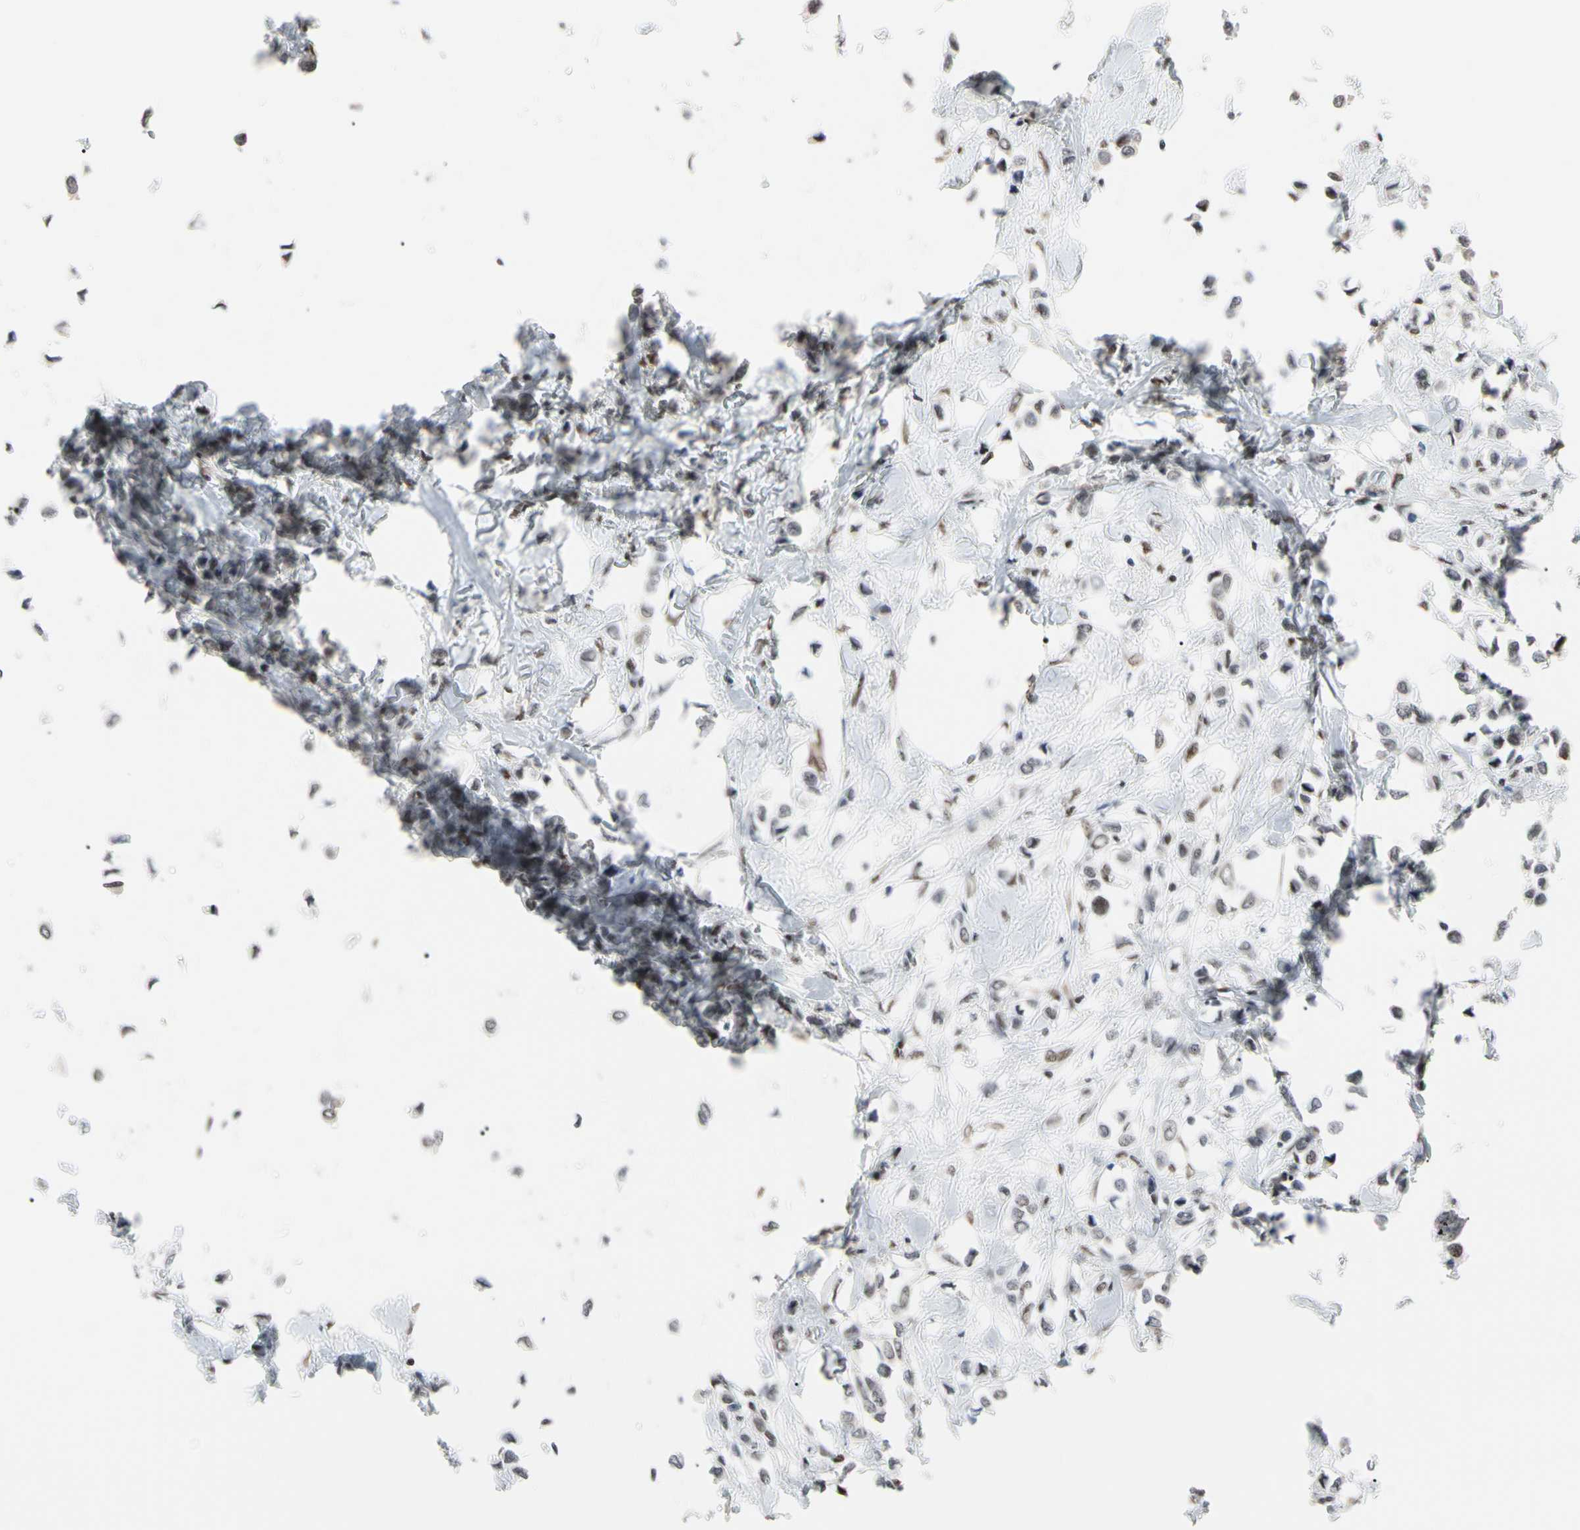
{"staining": {"intensity": "weak", "quantity": "25%-75%", "location": "nuclear"}, "tissue": "breast cancer", "cell_type": "Tumor cells", "image_type": "cancer", "snomed": [{"axis": "morphology", "description": "Lobular carcinoma"}, {"axis": "topography", "description": "Breast"}], "caption": "IHC (DAB (3,3'-diaminobenzidine)) staining of lobular carcinoma (breast) displays weak nuclear protein staining in about 25%-75% of tumor cells.", "gene": "FAM98B", "patient": {"sex": "female", "age": 51}}